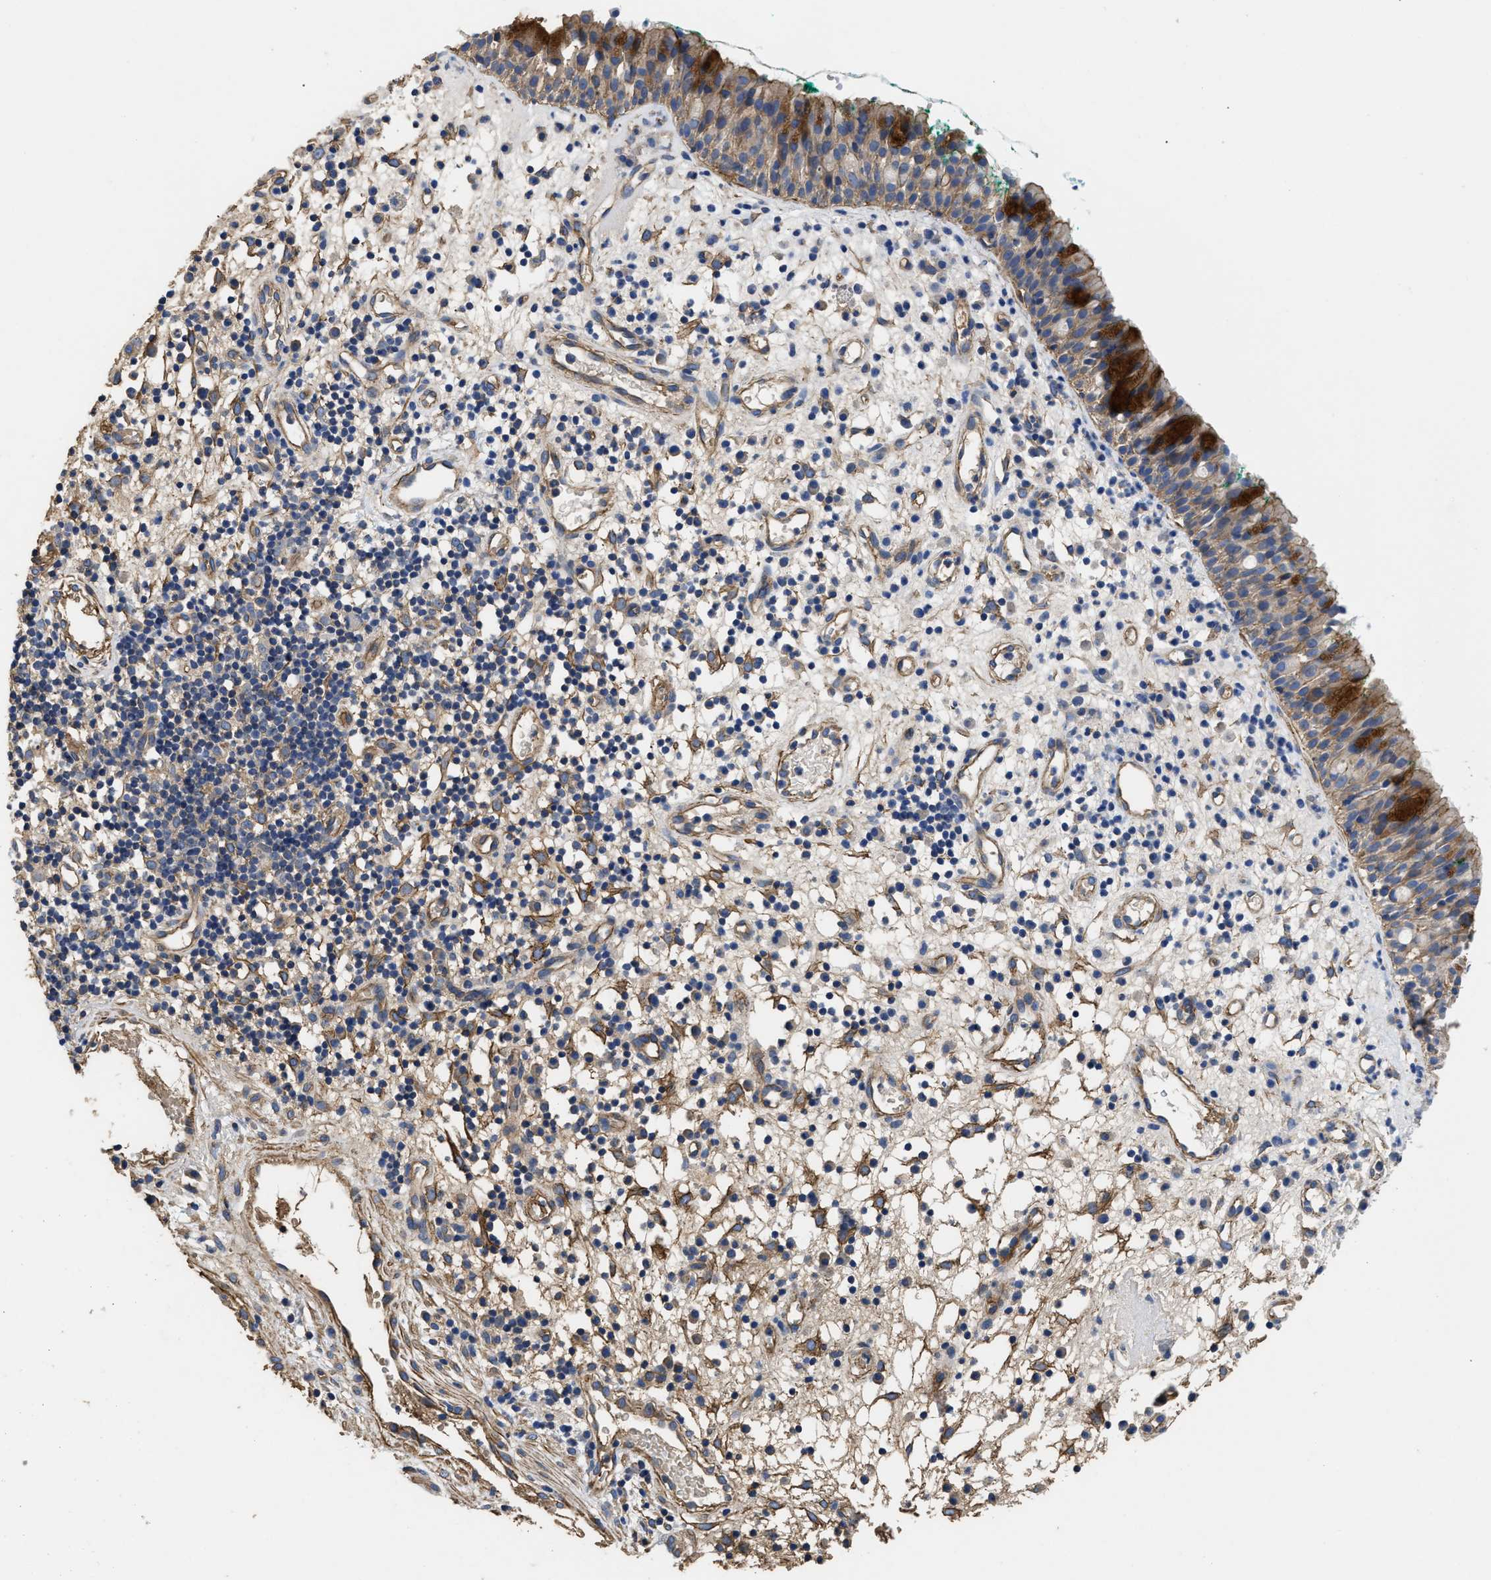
{"staining": {"intensity": "strong", "quantity": "<25%", "location": "cytoplasmic/membranous"}, "tissue": "nasopharynx", "cell_type": "Respiratory epithelial cells", "image_type": "normal", "snomed": [{"axis": "morphology", "description": "Normal tissue, NOS"}, {"axis": "morphology", "description": "Basal cell carcinoma"}, {"axis": "topography", "description": "Cartilage tissue"}, {"axis": "topography", "description": "Nasopharynx"}, {"axis": "topography", "description": "Oral tissue"}], "caption": "Immunohistochemical staining of unremarkable human nasopharynx demonstrates <25% levels of strong cytoplasmic/membranous protein staining in about <25% of respiratory epithelial cells.", "gene": "USP4", "patient": {"sex": "female", "age": 77}}